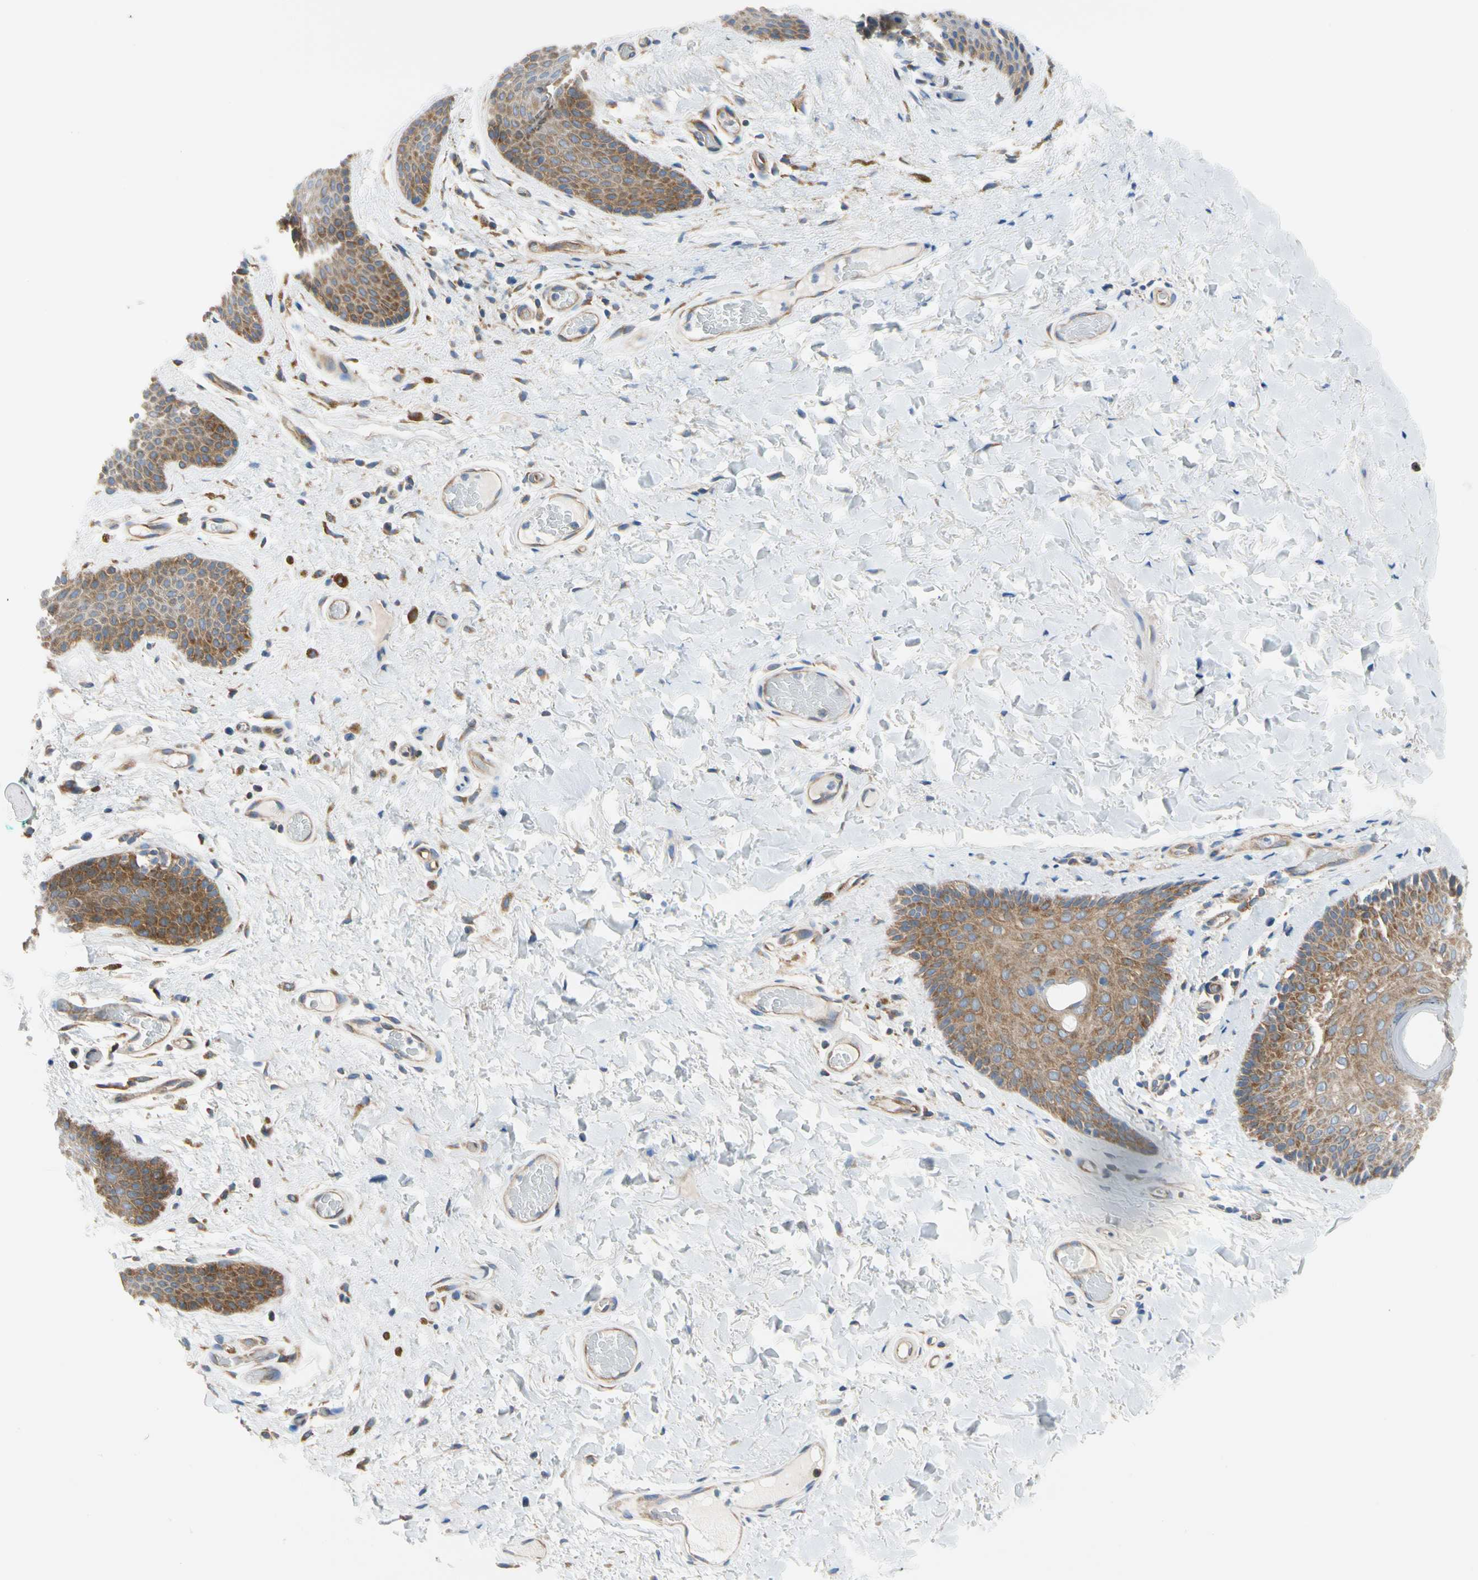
{"staining": {"intensity": "moderate", "quantity": ">75%", "location": "cytoplasmic/membranous"}, "tissue": "skin", "cell_type": "Epidermal cells", "image_type": "normal", "snomed": [{"axis": "morphology", "description": "Normal tissue, NOS"}, {"axis": "topography", "description": "Anal"}], "caption": "Moderate cytoplasmic/membranous expression is appreciated in approximately >75% of epidermal cells in normal skin.", "gene": "GPHN", "patient": {"sex": "male", "age": 74}}